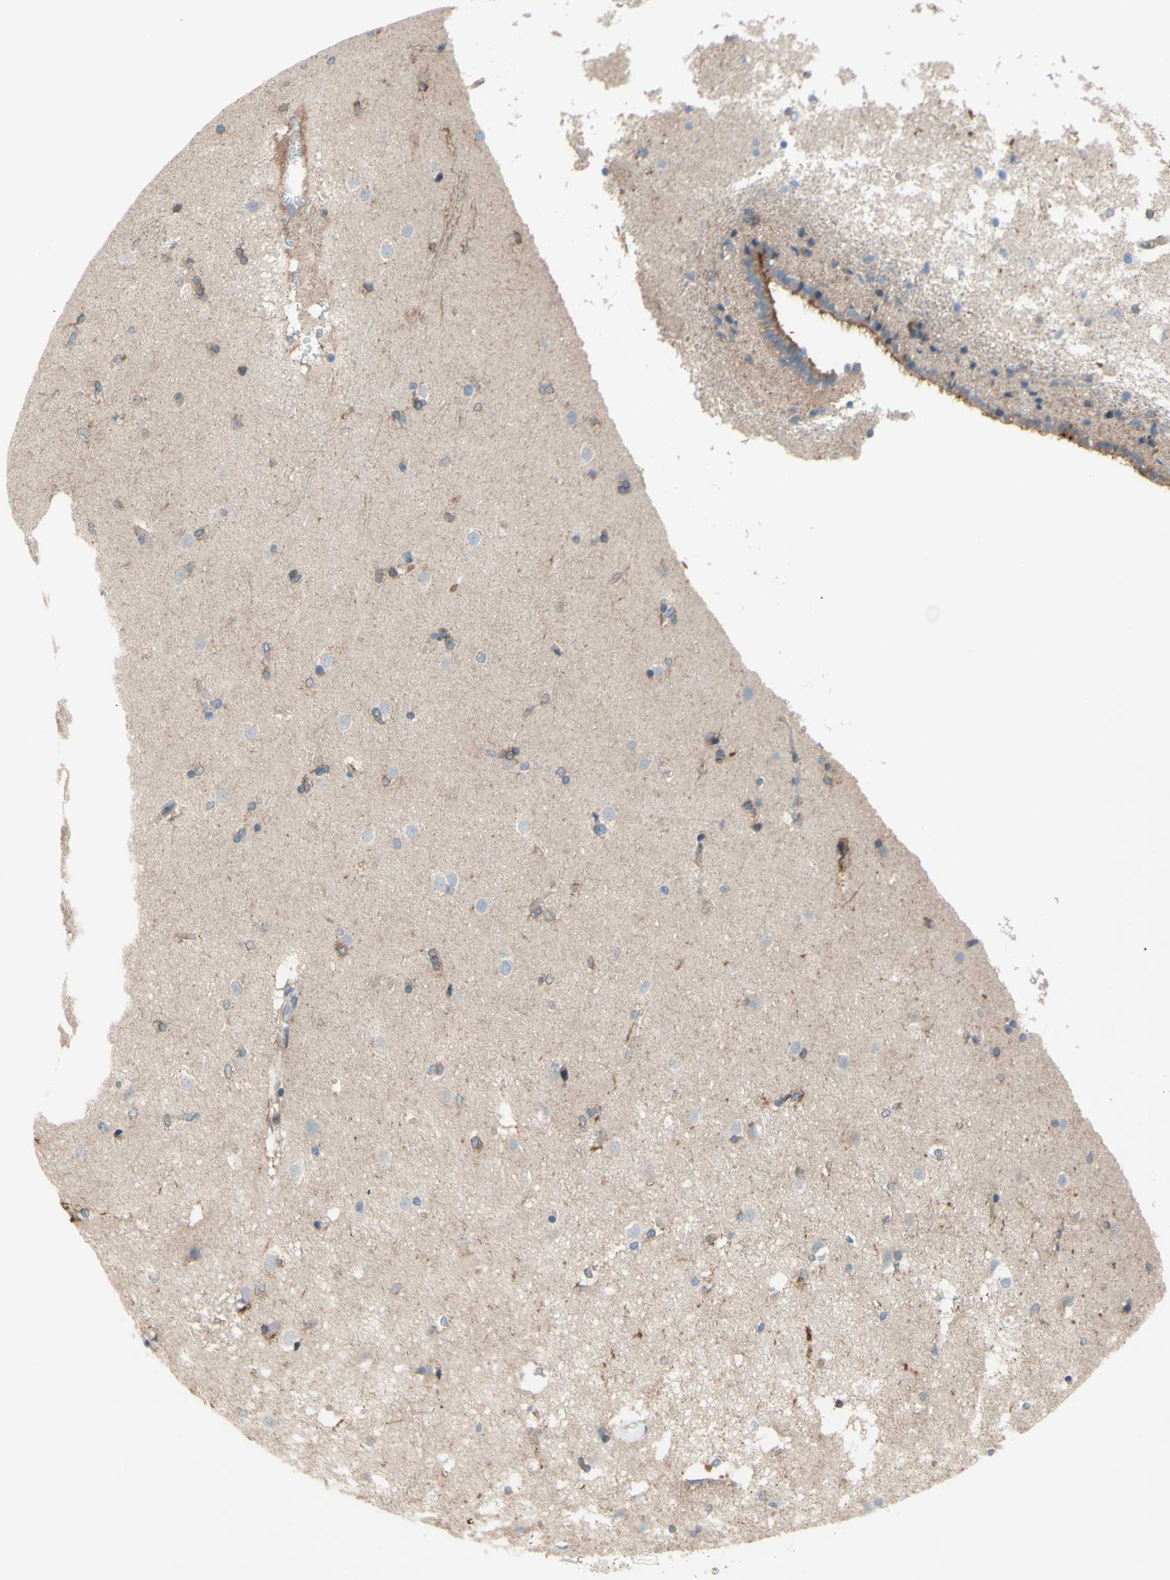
{"staining": {"intensity": "moderate", "quantity": "25%-75%", "location": "cytoplasmic/membranous"}, "tissue": "caudate", "cell_type": "Glial cells", "image_type": "normal", "snomed": [{"axis": "morphology", "description": "Normal tissue, NOS"}, {"axis": "topography", "description": "Lateral ventricle wall"}], "caption": "This micrograph shows immunohistochemistry staining of benign caudate, with medium moderate cytoplasmic/membranous expression in approximately 25%-75% of glial cells.", "gene": "DYNLRB1", "patient": {"sex": "female", "age": 19}}